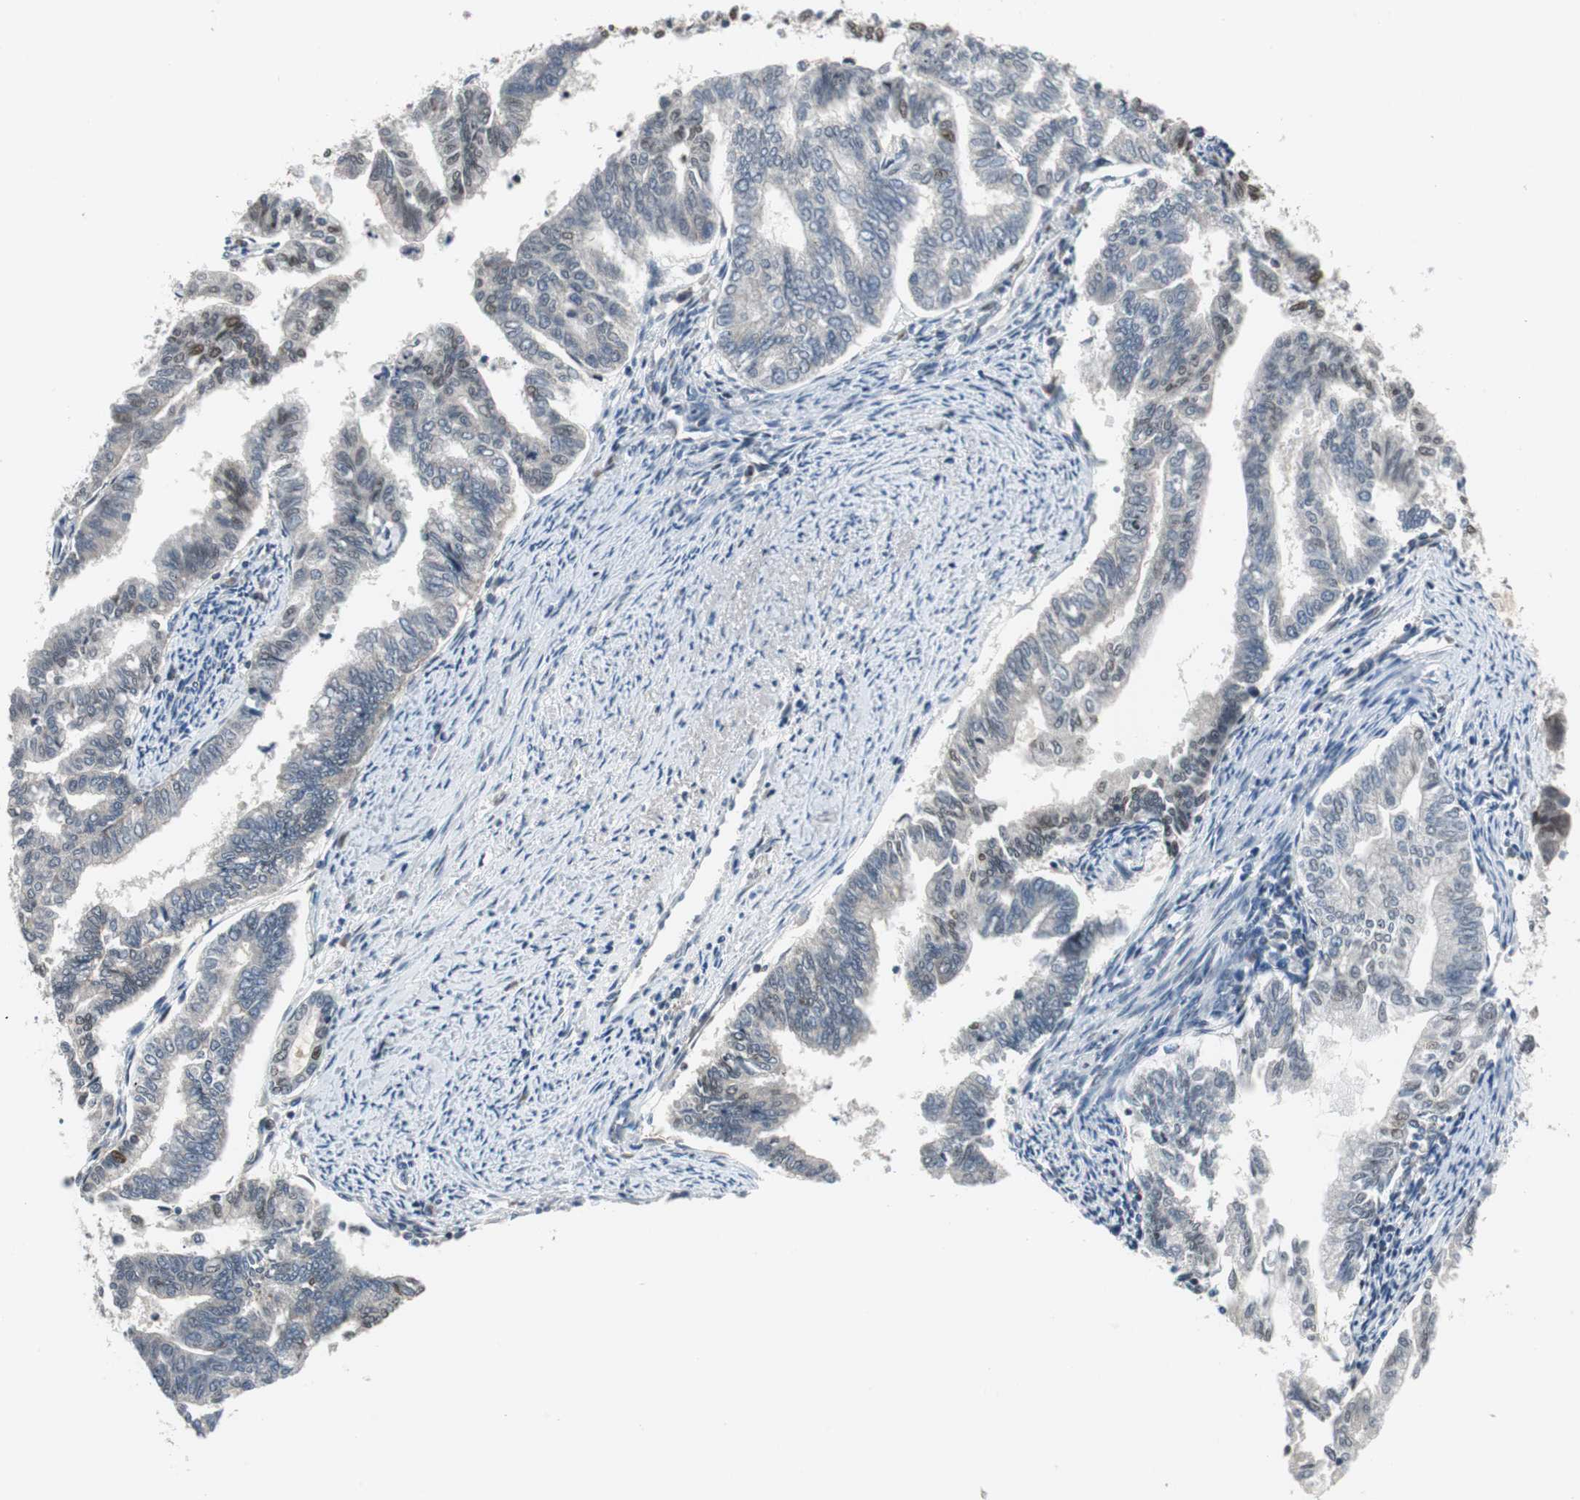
{"staining": {"intensity": "moderate", "quantity": "25%-75%", "location": "nuclear"}, "tissue": "endometrial cancer", "cell_type": "Tumor cells", "image_type": "cancer", "snomed": [{"axis": "morphology", "description": "Adenocarcinoma, NOS"}, {"axis": "topography", "description": "Endometrium"}], "caption": "Protein expression analysis of endometrial cancer demonstrates moderate nuclear positivity in approximately 25%-75% of tumor cells.", "gene": "AJUBA", "patient": {"sex": "female", "age": 79}}